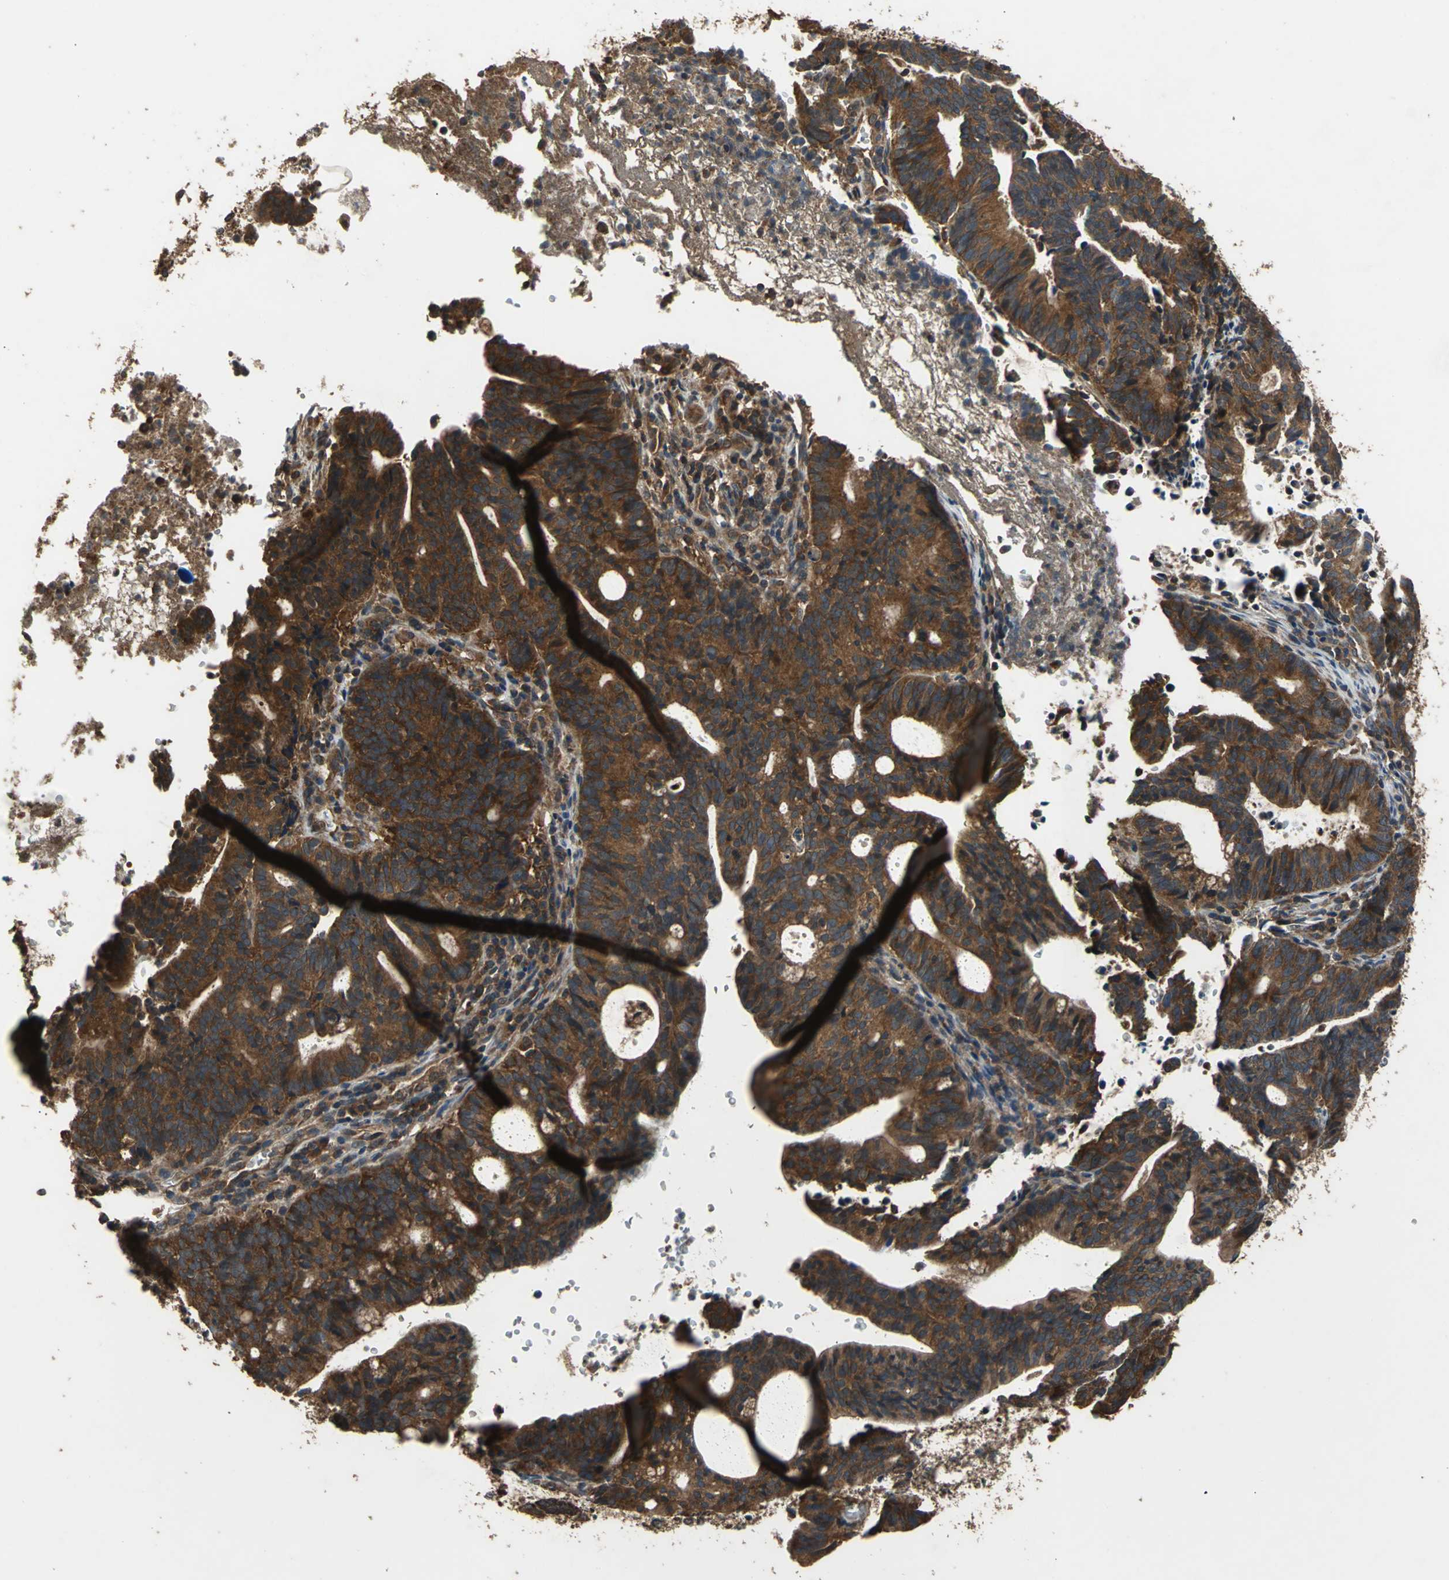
{"staining": {"intensity": "strong", "quantity": ">75%", "location": "cytoplasmic/membranous"}, "tissue": "endometrial cancer", "cell_type": "Tumor cells", "image_type": "cancer", "snomed": [{"axis": "morphology", "description": "Adenocarcinoma, NOS"}, {"axis": "topography", "description": "Uterus"}], "caption": "Immunohistochemistry (IHC) staining of adenocarcinoma (endometrial), which exhibits high levels of strong cytoplasmic/membranous positivity in approximately >75% of tumor cells indicating strong cytoplasmic/membranous protein staining. The staining was performed using DAB (3,3'-diaminobenzidine) (brown) for protein detection and nuclei were counterstained in hematoxylin (blue).", "gene": "ZNF608", "patient": {"sex": "female", "age": 83}}